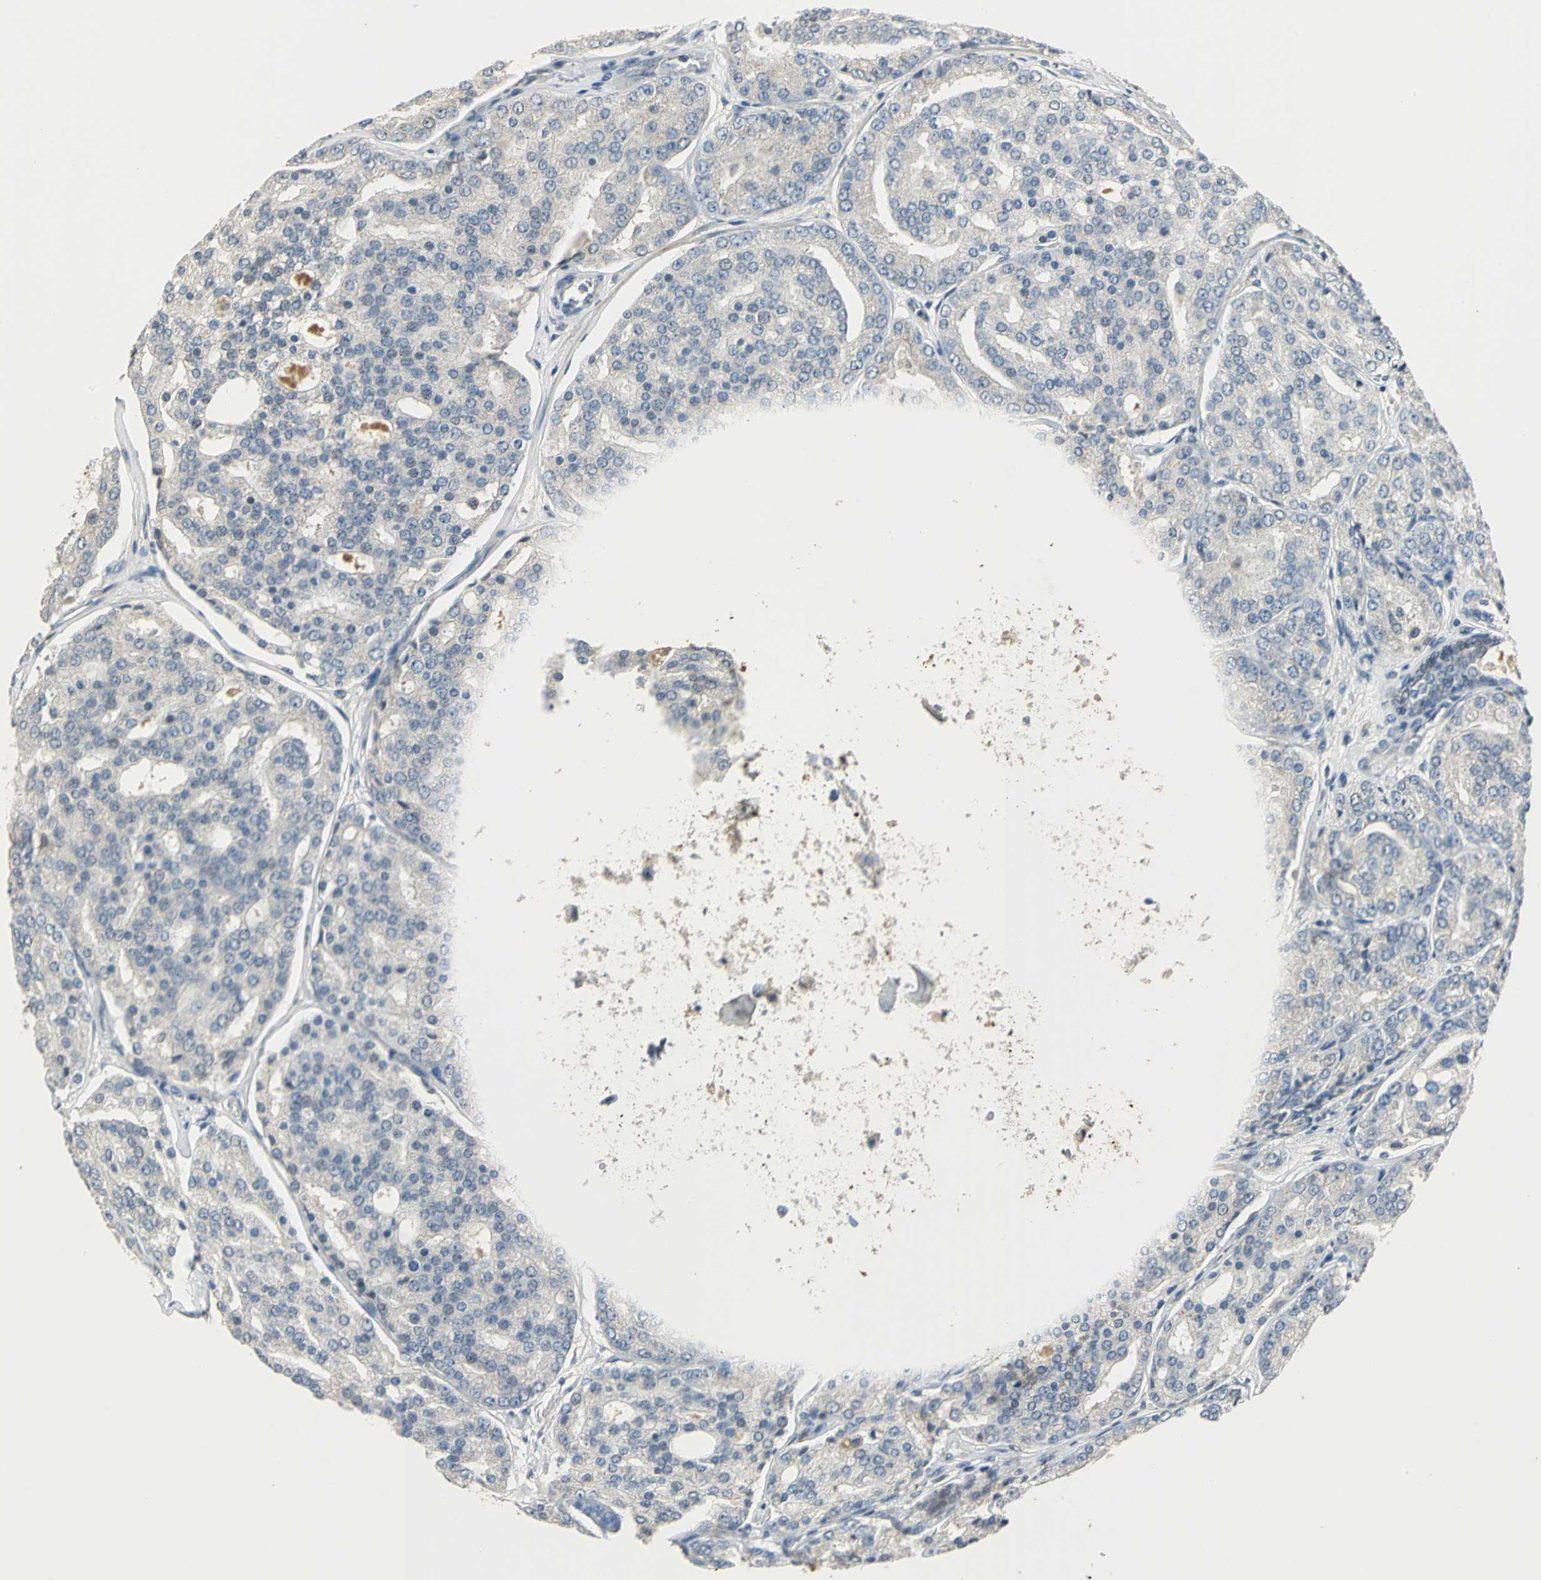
{"staining": {"intensity": "negative", "quantity": "none", "location": "none"}, "tissue": "prostate cancer", "cell_type": "Tumor cells", "image_type": "cancer", "snomed": [{"axis": "morphology", "description": "Adenocarcinoma, High grade"}, {"axis": "topography", "description": "Prostate"}], "caption": "Immunohistochemical staining of human adenocarcinoma (high-grade) (prostate) exhibits no significant expression in tumor cells.", "gene": "PROC", "patient": {"sex": "male", "age": 64}}